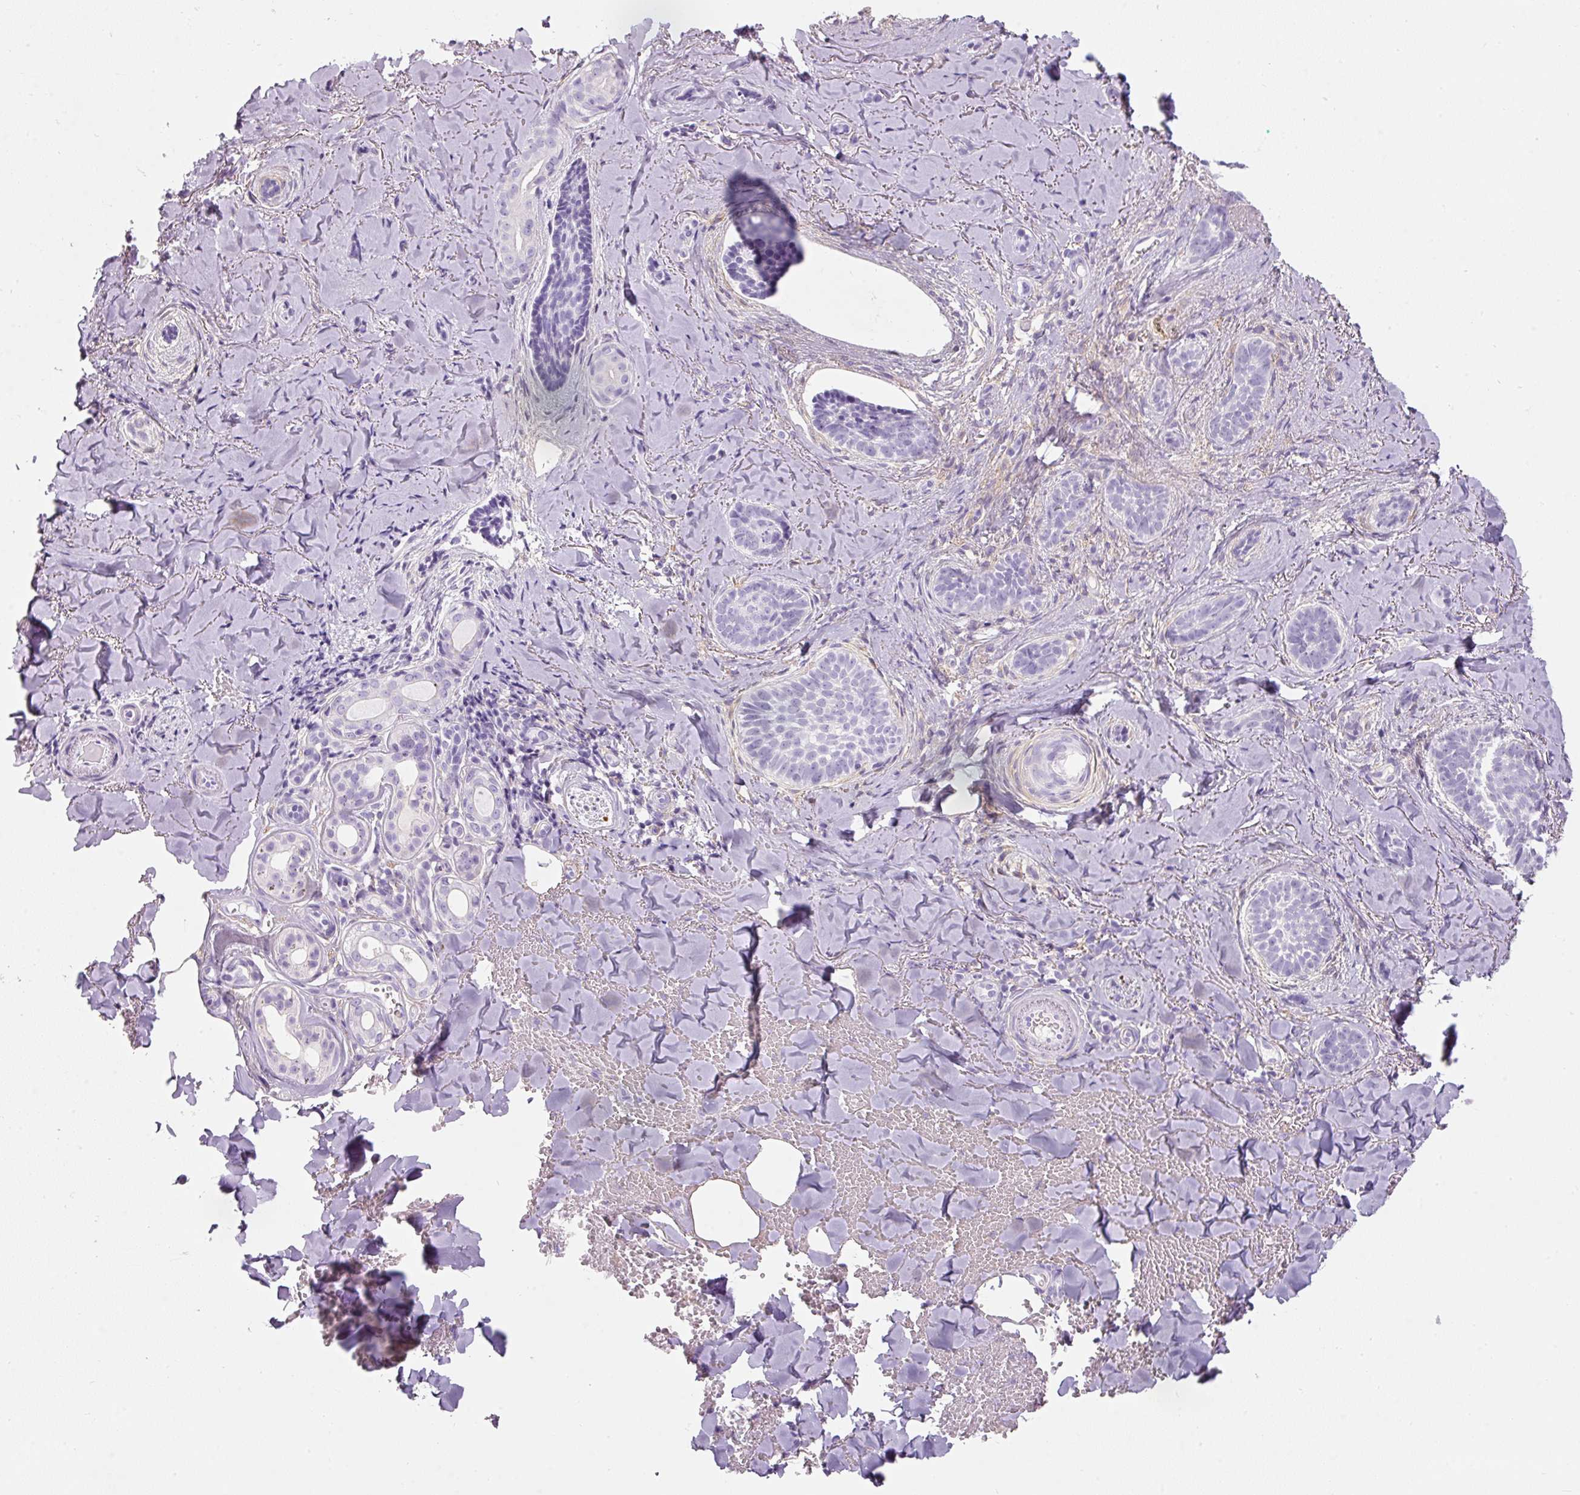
{"staining": {"intensity": "negative", "quantity": "none", "location": "none"}, "tissue": "skin cancer", "cell_type": "Tumor cells", "image_type": "cancer", "snomed": [{"axis": "morphology", "description": "Basal cell carcinoma"}, {"axis": "topography", "description": "Skin"}], "caption": "Immunohistochemistry (IHC) photomicrograph of human skin cancer stained for a protein (brown), which exhibits no positivity in tumor cells. (Stains: DAB immunohistochemistry (IHC) with hematoxylin counter stain, Microscopy: brightfield microscopy at high magnification).", "gene": "DNM1", "patient": {"sex": "female", "age": 55}}